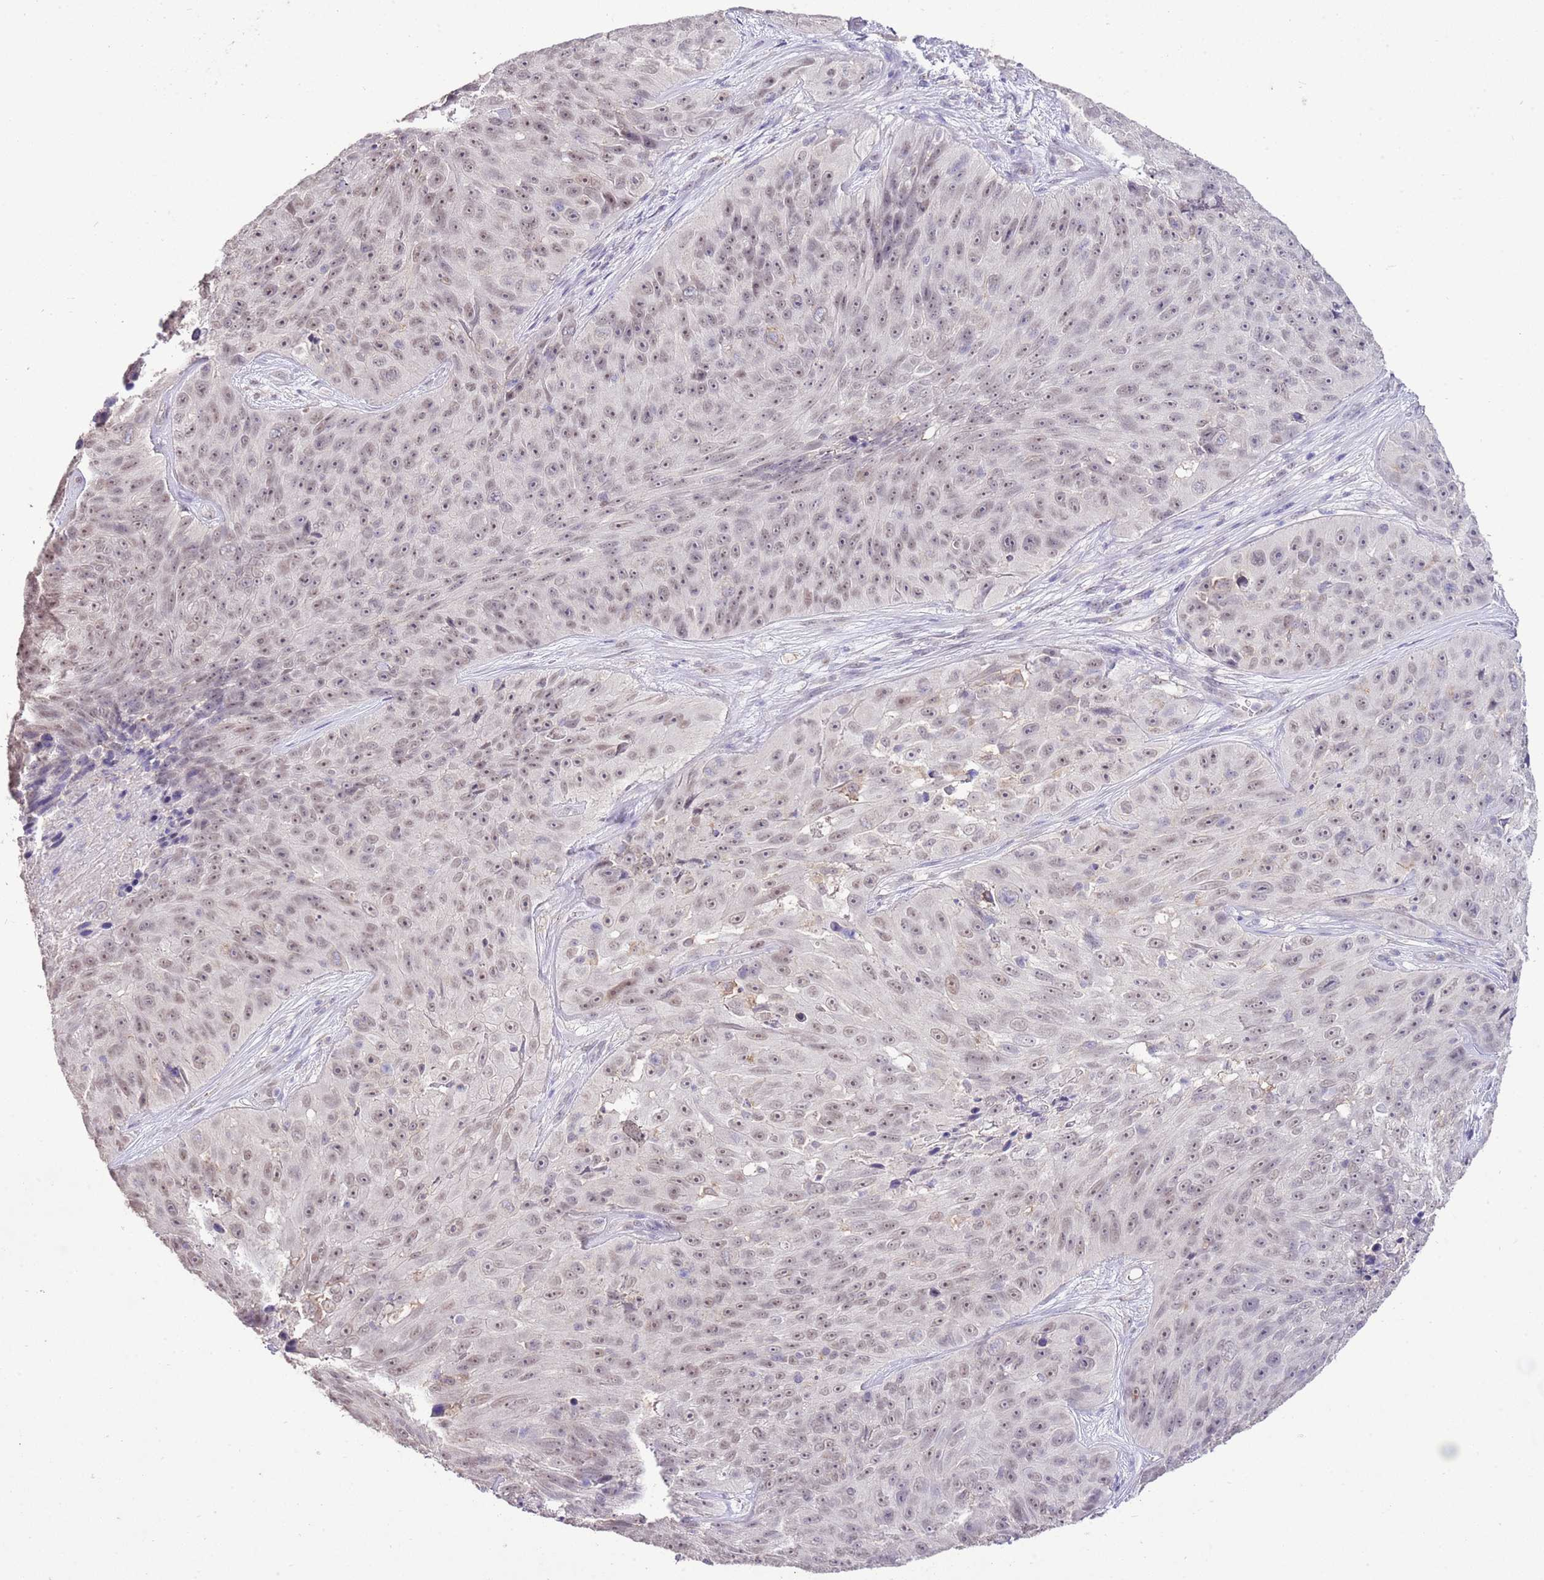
{"staining": {"intensity": "weak", "quantity": ">75%", "location": "nuclear"}, "tissue": "skin cancer", "cell_type": "Tumor cells", "image_type": "cancer", "snomed": [{"axis": "morphology", "description": "Squamous cell carcinoma, NOS"}, {"axis": "topography", "description": "Skin"}], "caption": "Protein positivity by immunohistochemistry (IHC) exhibits weak nuclear positivity in about >75% of tumor cells in squamous cell carcinoma (skin). (DAB = brown stain, brightfield microscopy at high magnification).", "gene": "IZUMO4", "patient": {"sex": "female", "age": 87}}